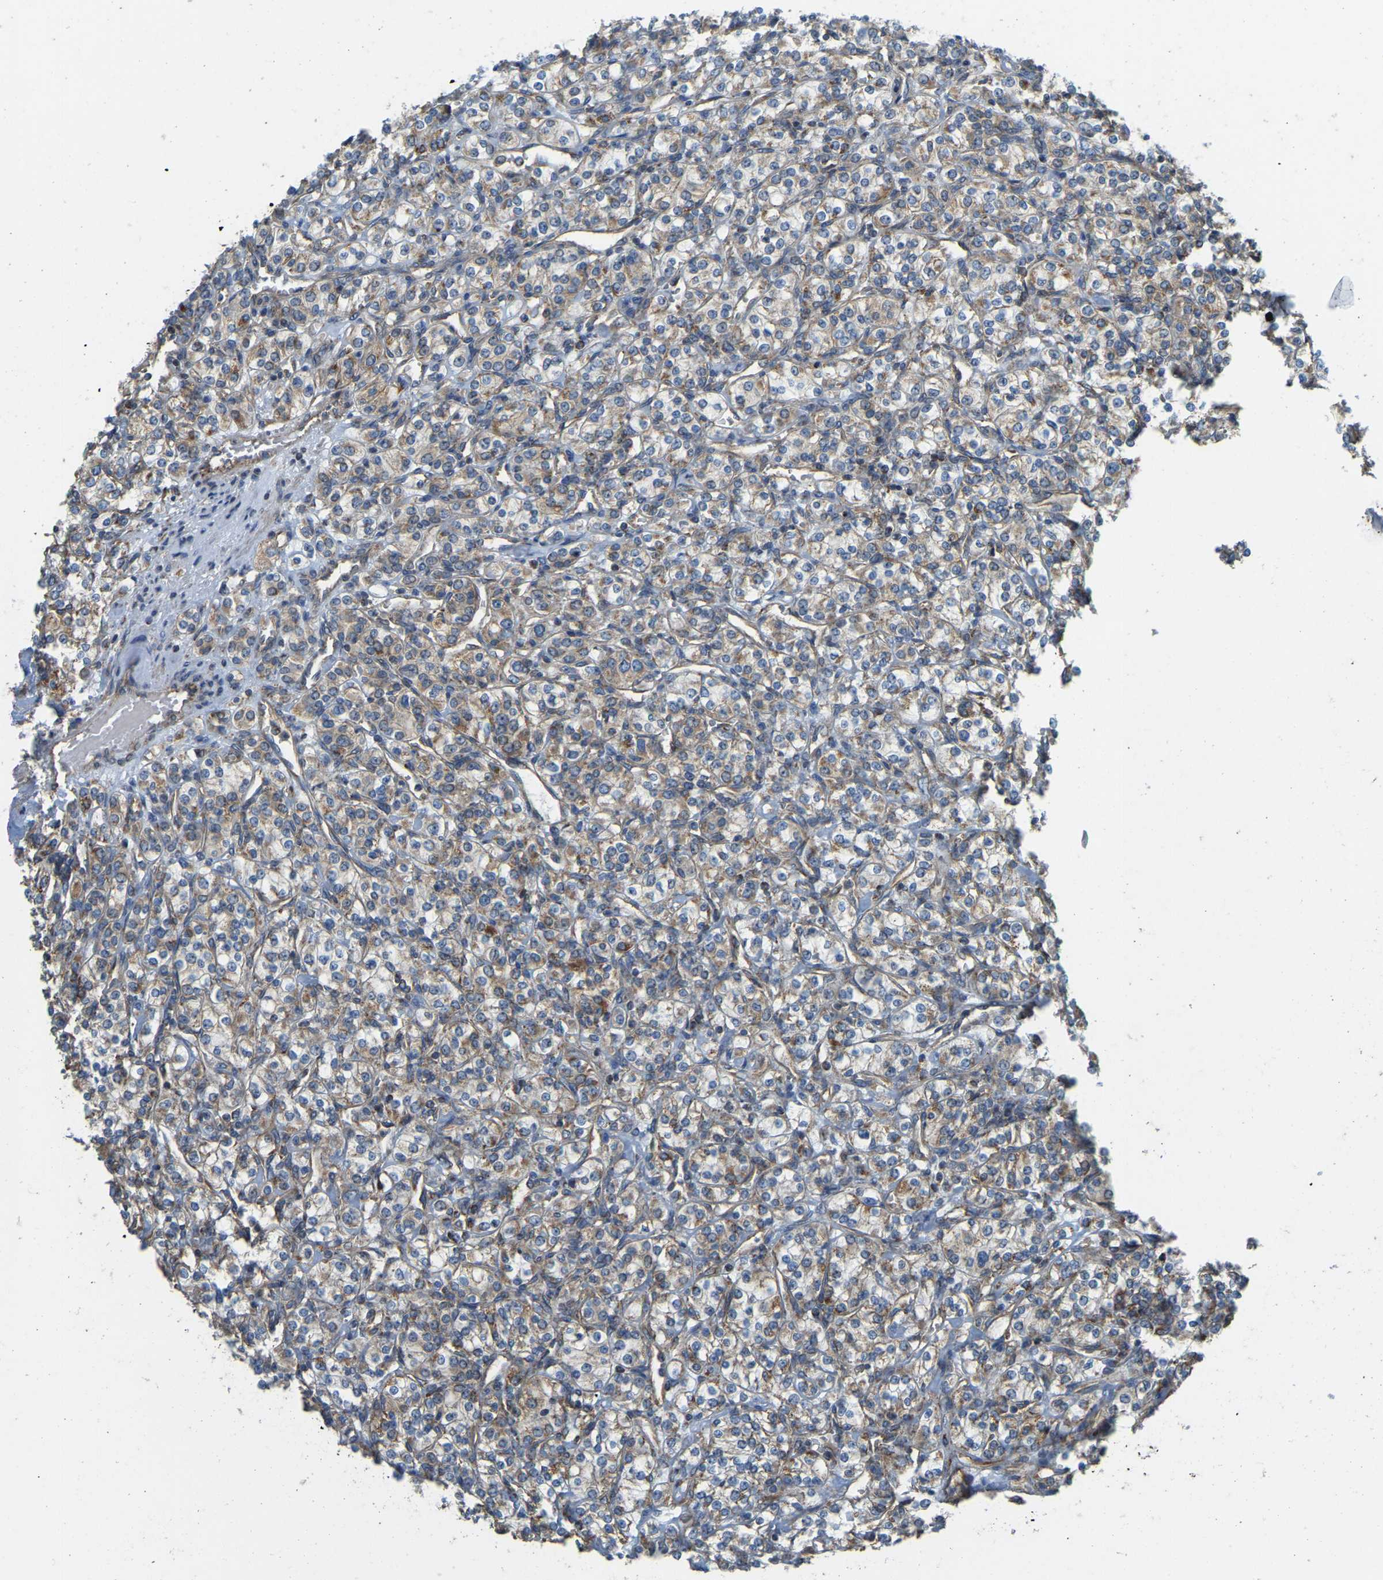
{"staining": {"intensity": "moderate", "quantity": ">75%", "location": "cytoplasmic/membranous"}, "tissue": "renal cancer", "cell_type": "Tumor cells", "image_type": "cancer", "snomed": [{"axis": "morphology", "description": "Adenocarcinoma, NOS"}, {"axis": "topography", "description": "Kidney"}], "caption": "Renal adenocarcinoma stained for a protein demonstrates moderate cytoplasmic/membranous positivity in tumor cells. The staining is performed using DAB (3,3'-diaminobenzidine) brown chromogen to label protein expression. The nuclei are counter-stained blue using hematoxylin.", "gene": "PSMD7", "patient": {"sex": "male", "age": 77}}